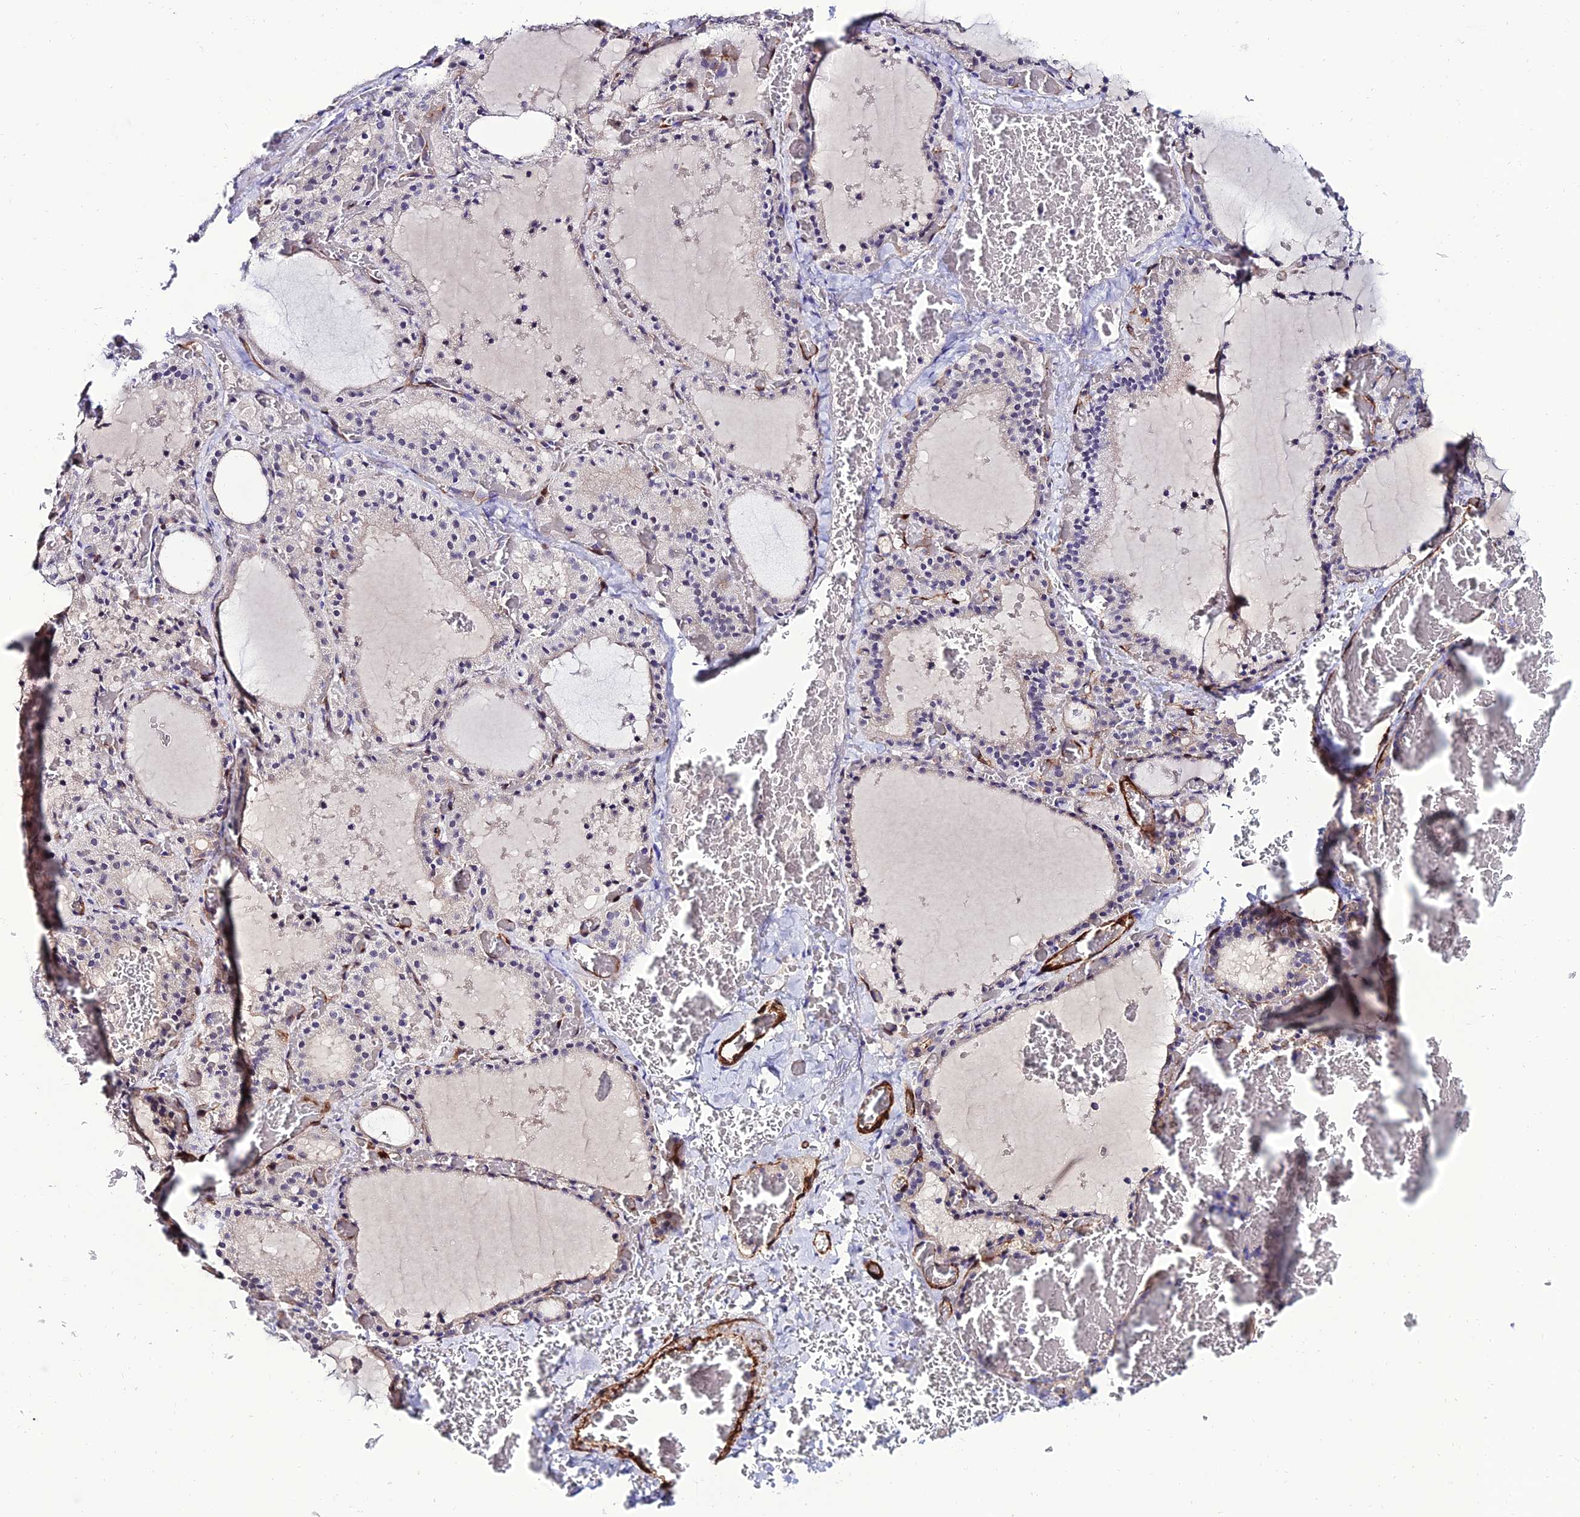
{"staining": {"intensity": "negative", "quantity": "none", "location": "none"}, "tissue": "thyroid gland", "cell_type": "Glandular cells", "image_type": "normal", "snomed": [{"axis": "morphology", "description": "Normal tissue, NOS"}, {"axis": "topography", "description": "Thyroid gland"}], "caption": "Immunohistochemical staining of unremarkable thyroid gland reveals no significant positivity in glandular cells.", "gene": "ALDH3B2", "patient": {"sex": "female", "age": 39}}